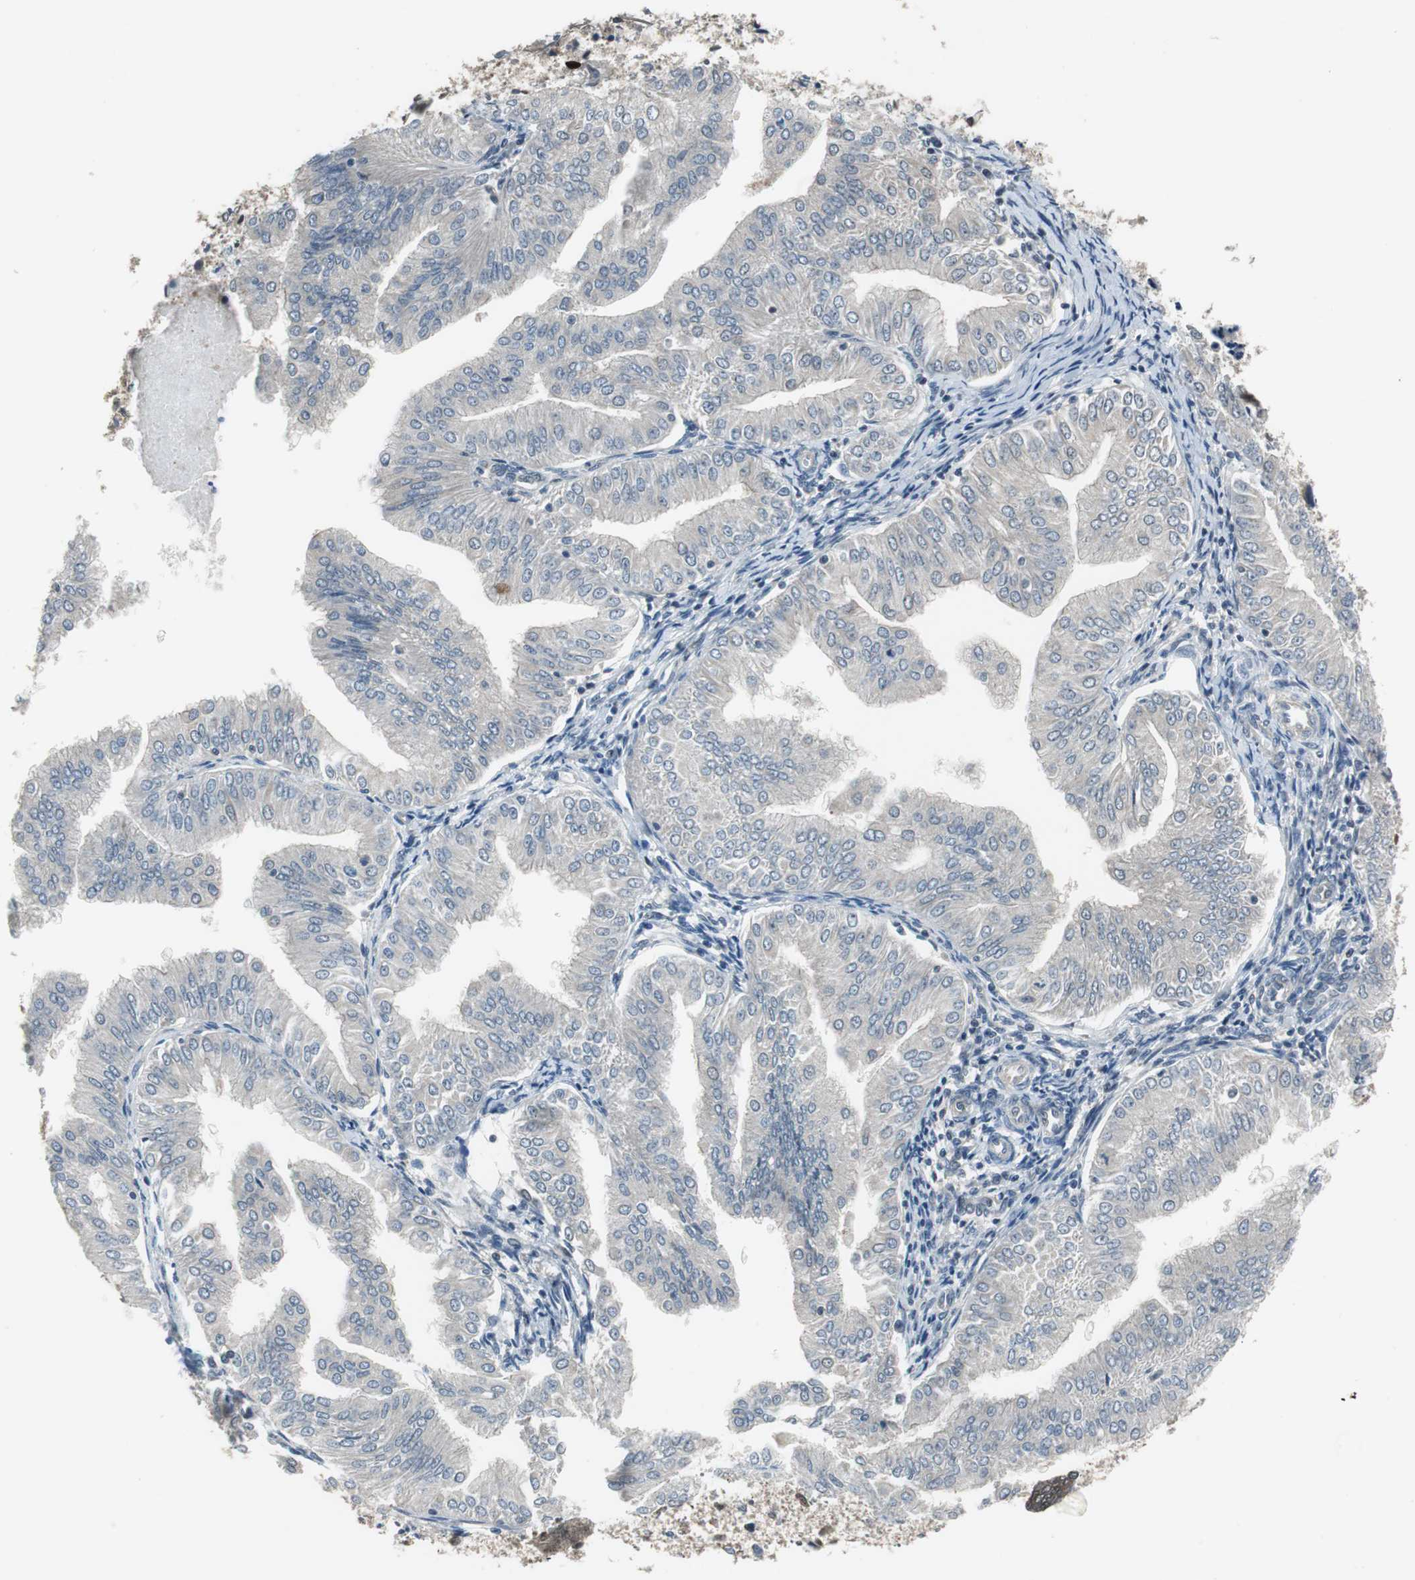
{"staining": {"intensity": "negative", "quantity": "none", "location": "none"}, "tissue": "endometrial cancer", "cell_type": "Tumor cells", "image_type": "cancer", "snomed": [{"axis": "morphology", "description": "Adenocarcinoma, NOS"}, {"axis": "topography", "description": "Endometrium"}], "caption": "Endometrial adenocarcinoma was stained to show a protein in brown. There is no significant staining in tumor cells.", "gene": "MAFB", "patient": {"sex": "female", "age": 53}}